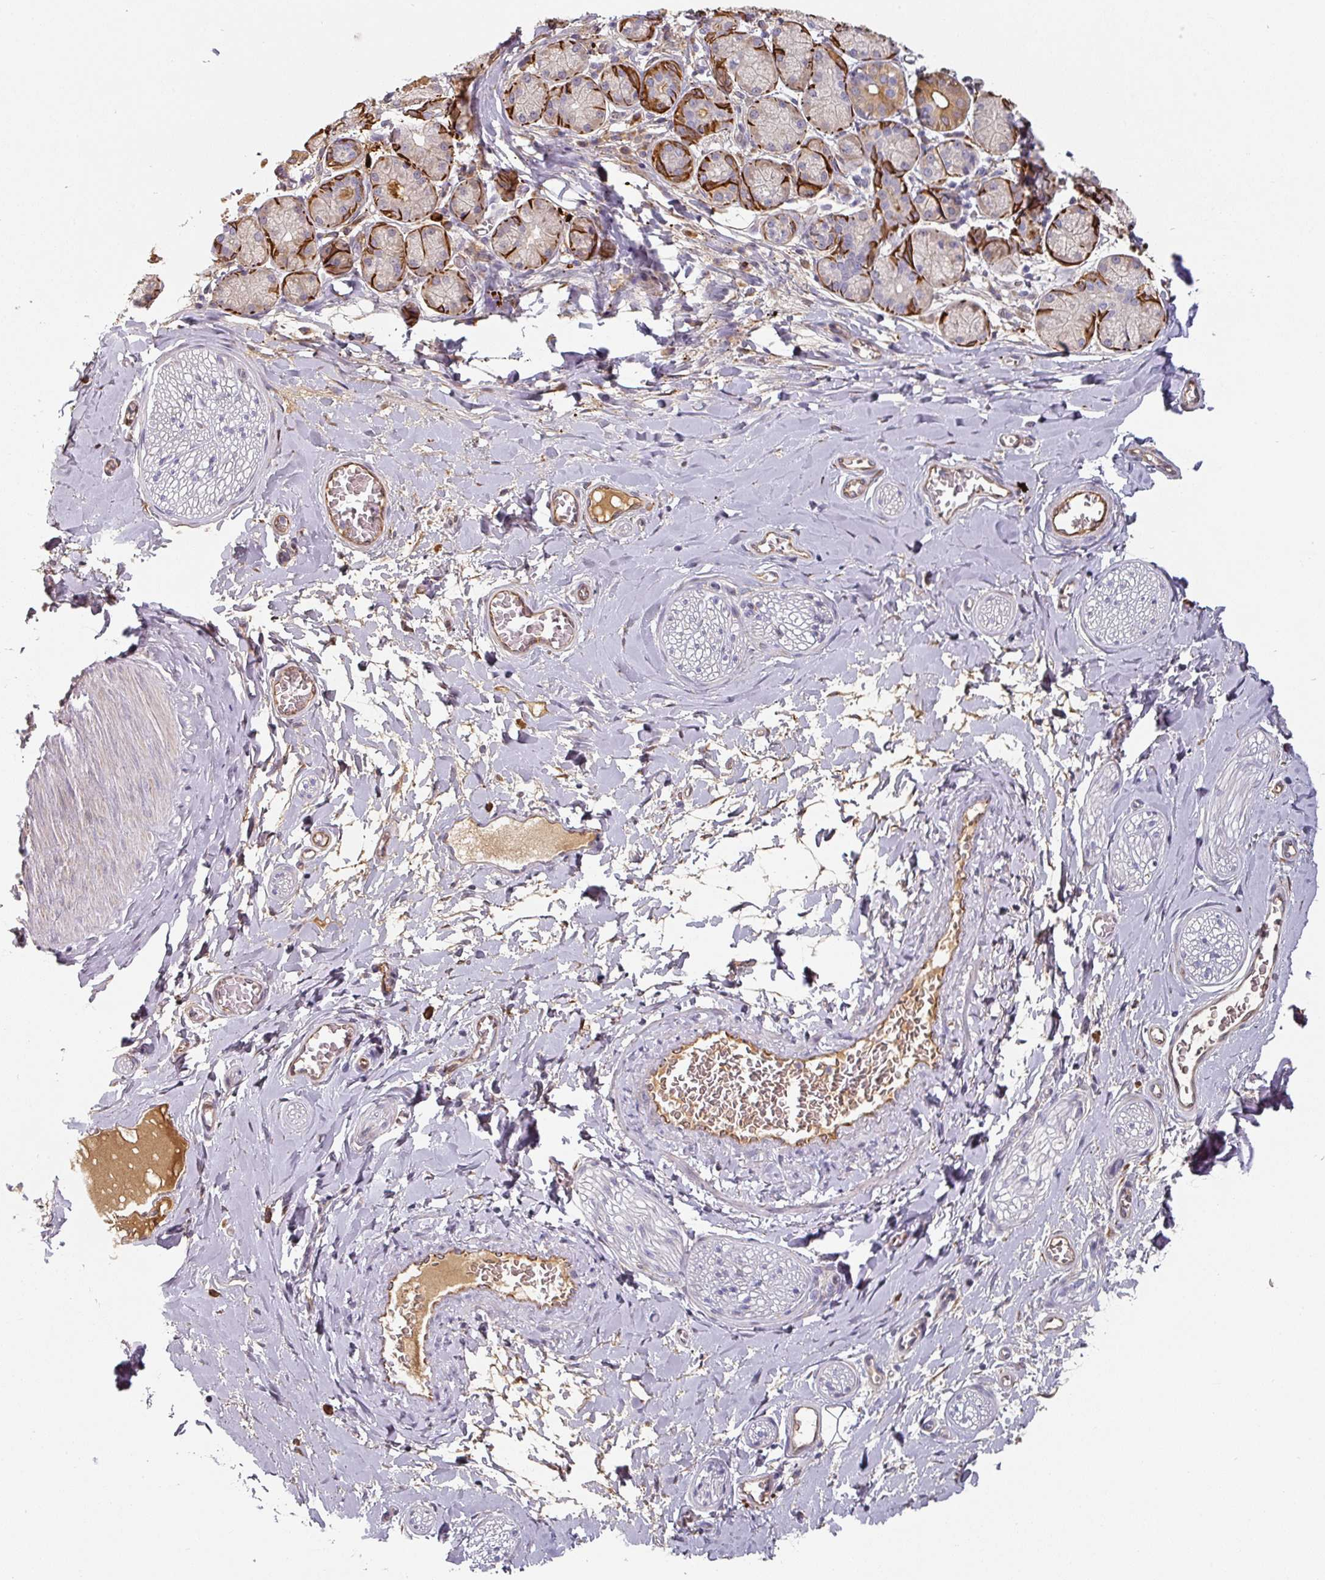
{"staining": {"intensity": "negative", "quantity": "none", "location": "none"}, "tissue": "adipose tissue", "cell_type": "Adipocytes", "image_type": "normal", "snomed": [{"axis": "morphology", "description": "Normal tissue, NOS"}, {"axis": "topography", "description": "Salivary gland"}, {"axis": "topography", "description": "Peripheral nerve tissue"}], "caption": "This is a histopathology image of IHC staining of benign adipose tissue, which shows no staining in adipocytes.", "gene": "CEP78", "patient": {"sex": "female", "age": 24}}